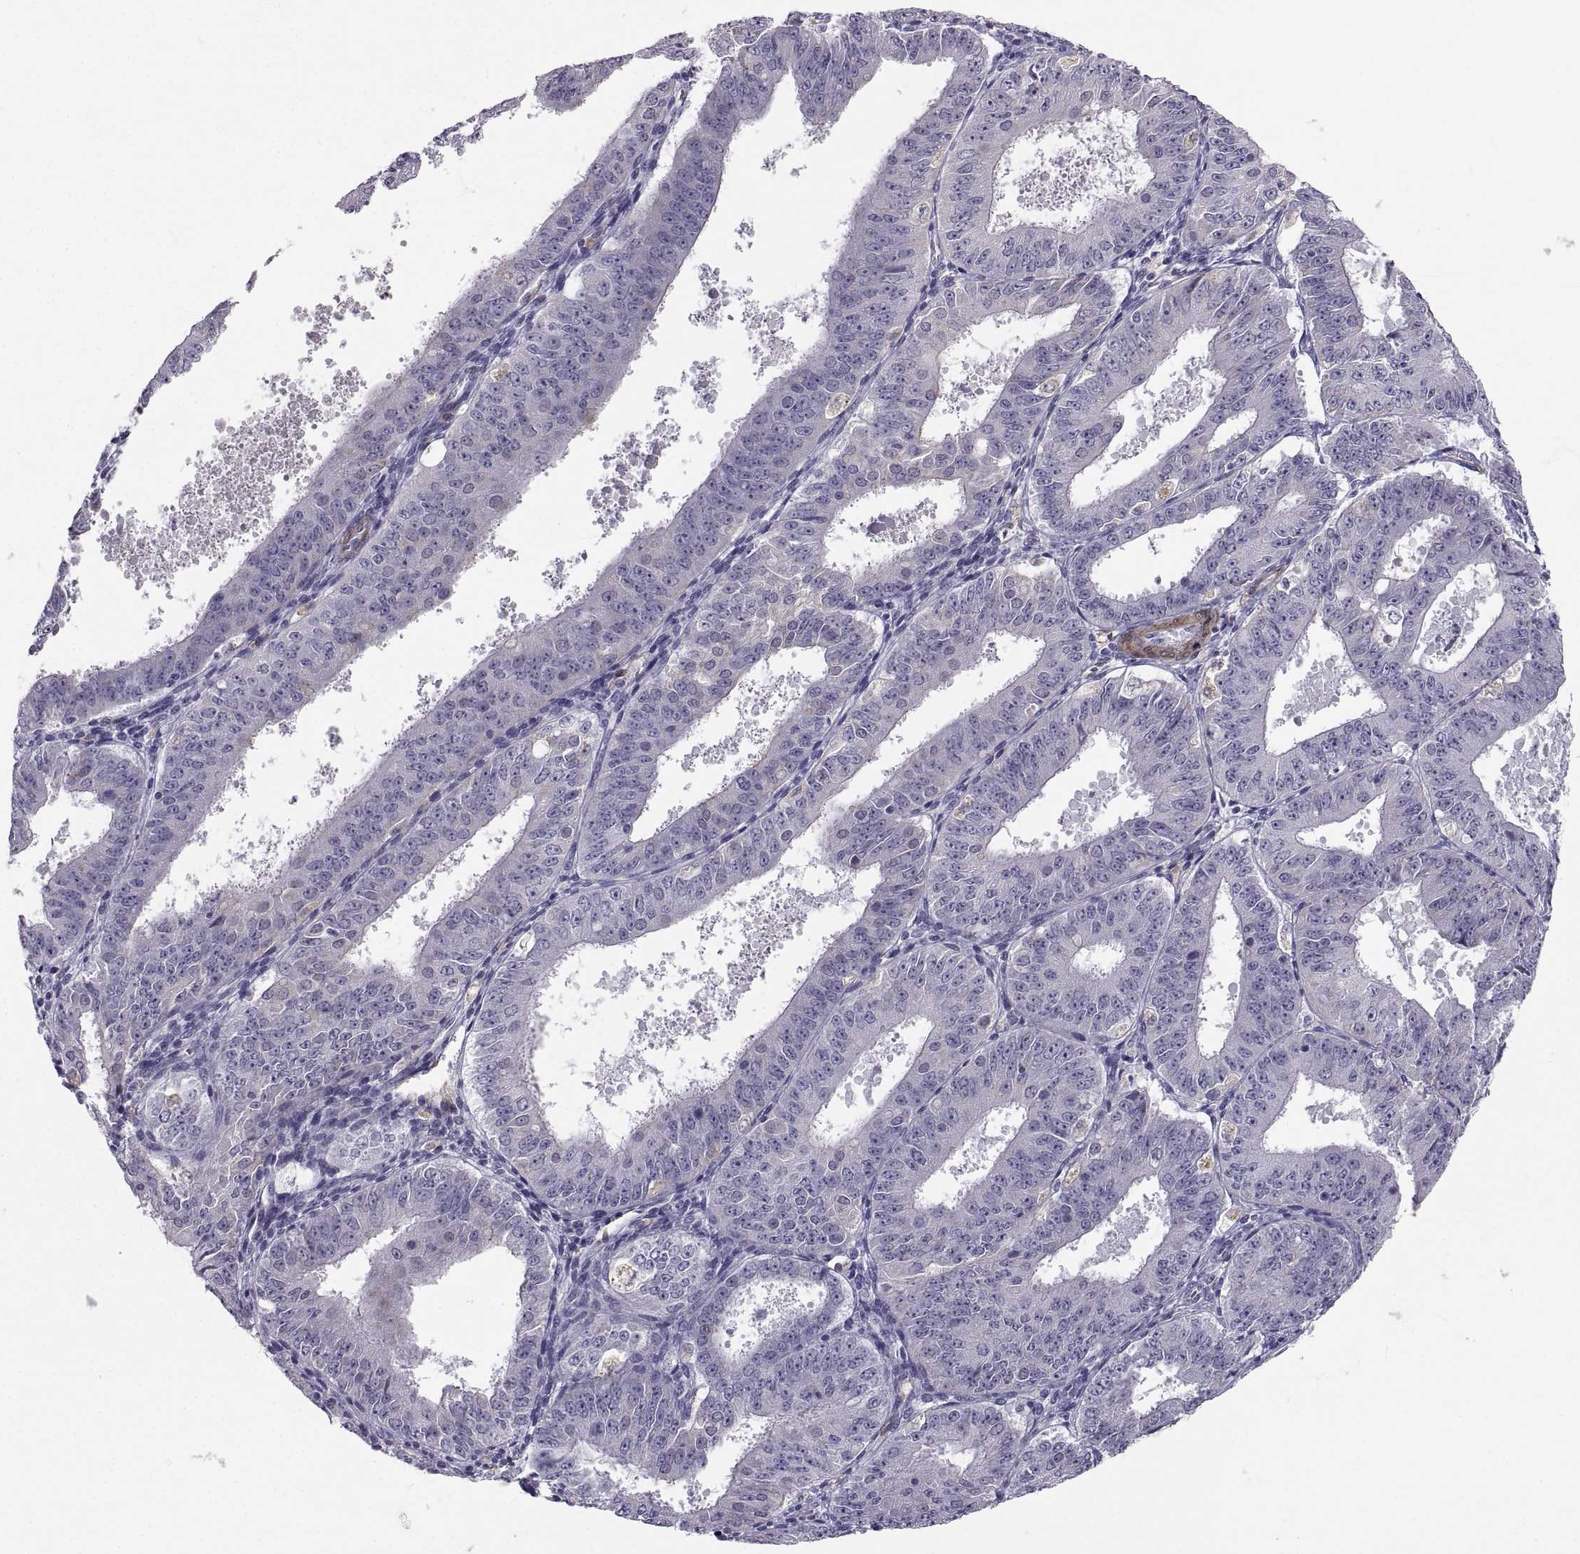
{"staining": {"intensity": "negative", "quantity": "none", "location": "none"}, "tissue": "ovarian cancer", "cell_type": "Tumor cells", "image_type": "cancer", "snomed": [{"axis": "morphology", "description": "Carcinoma, endometroid"}, {"axis": "topography", "description": "Ovary"}], "caption": "This is an immunohistochemistry photomicrograph of human endometroid carcinoma (ovarian). There is no expression in tumor cells.", "gene": "PGM5", "patient": {"sex": "female", "age": 42}}